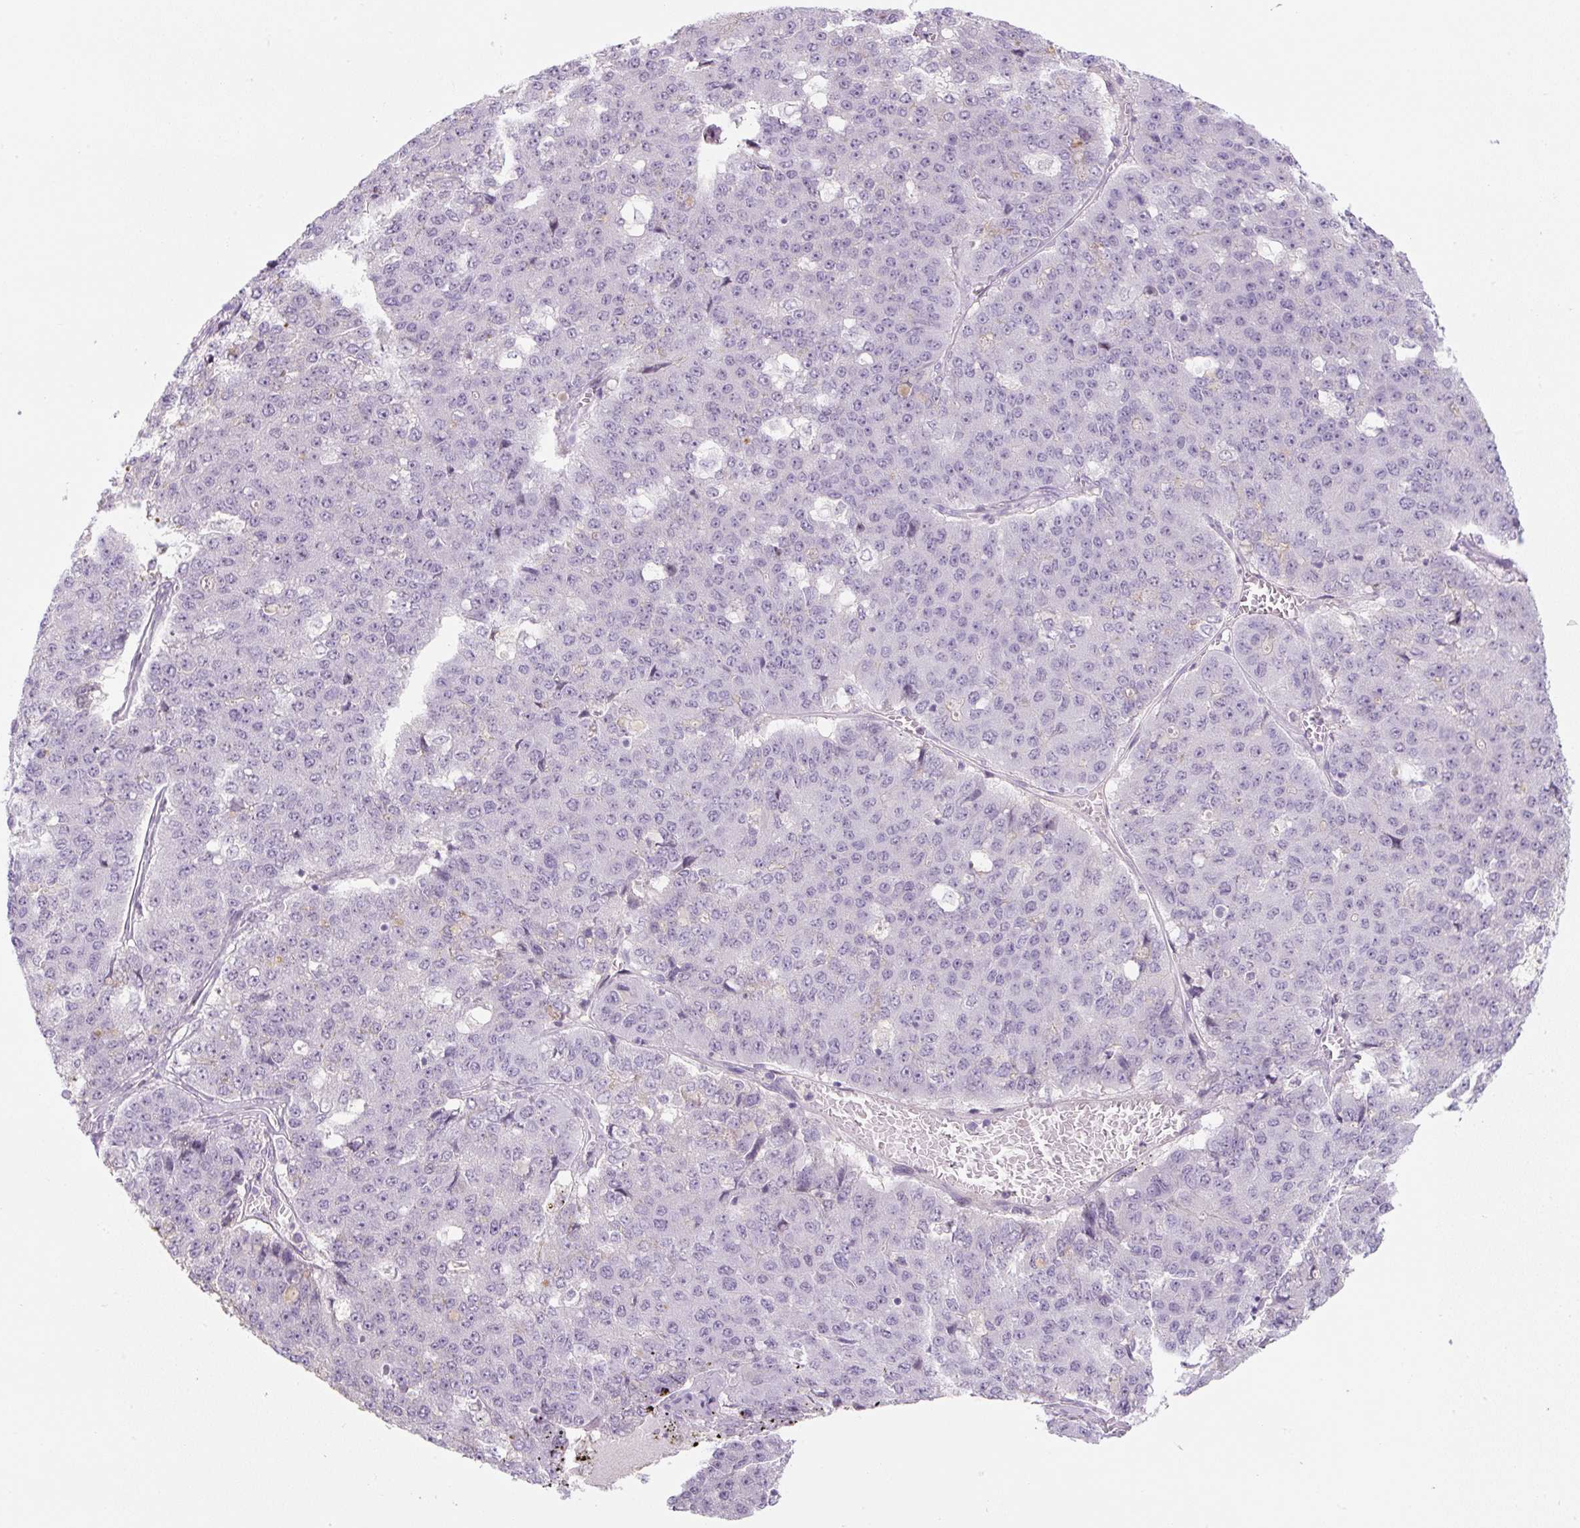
{"staining": {"intensity": "negative", "quantity": "none", "location": "none"}, "tissue": "pancreatic cancer", "cell_type": "Tumor cells", "image_type": "cancer", "snomed": [{"axis": "morphology", "description": "Adenocarcinoma, NOS"}, {"axis": "topography", "description": "Pancreas"}], "caption": "IHC of adenocarcinoma (pancreatic) demonstrates no expression in tumor cells. Brightfield microscopy of immunohistochemistry stained with DAB (3,3'-diaminobenzidine) (brown) and hematoxylin (blue), captured at high magnification.", "gene": "PRM1", "patient": {"sex": "male", "age": 50}}